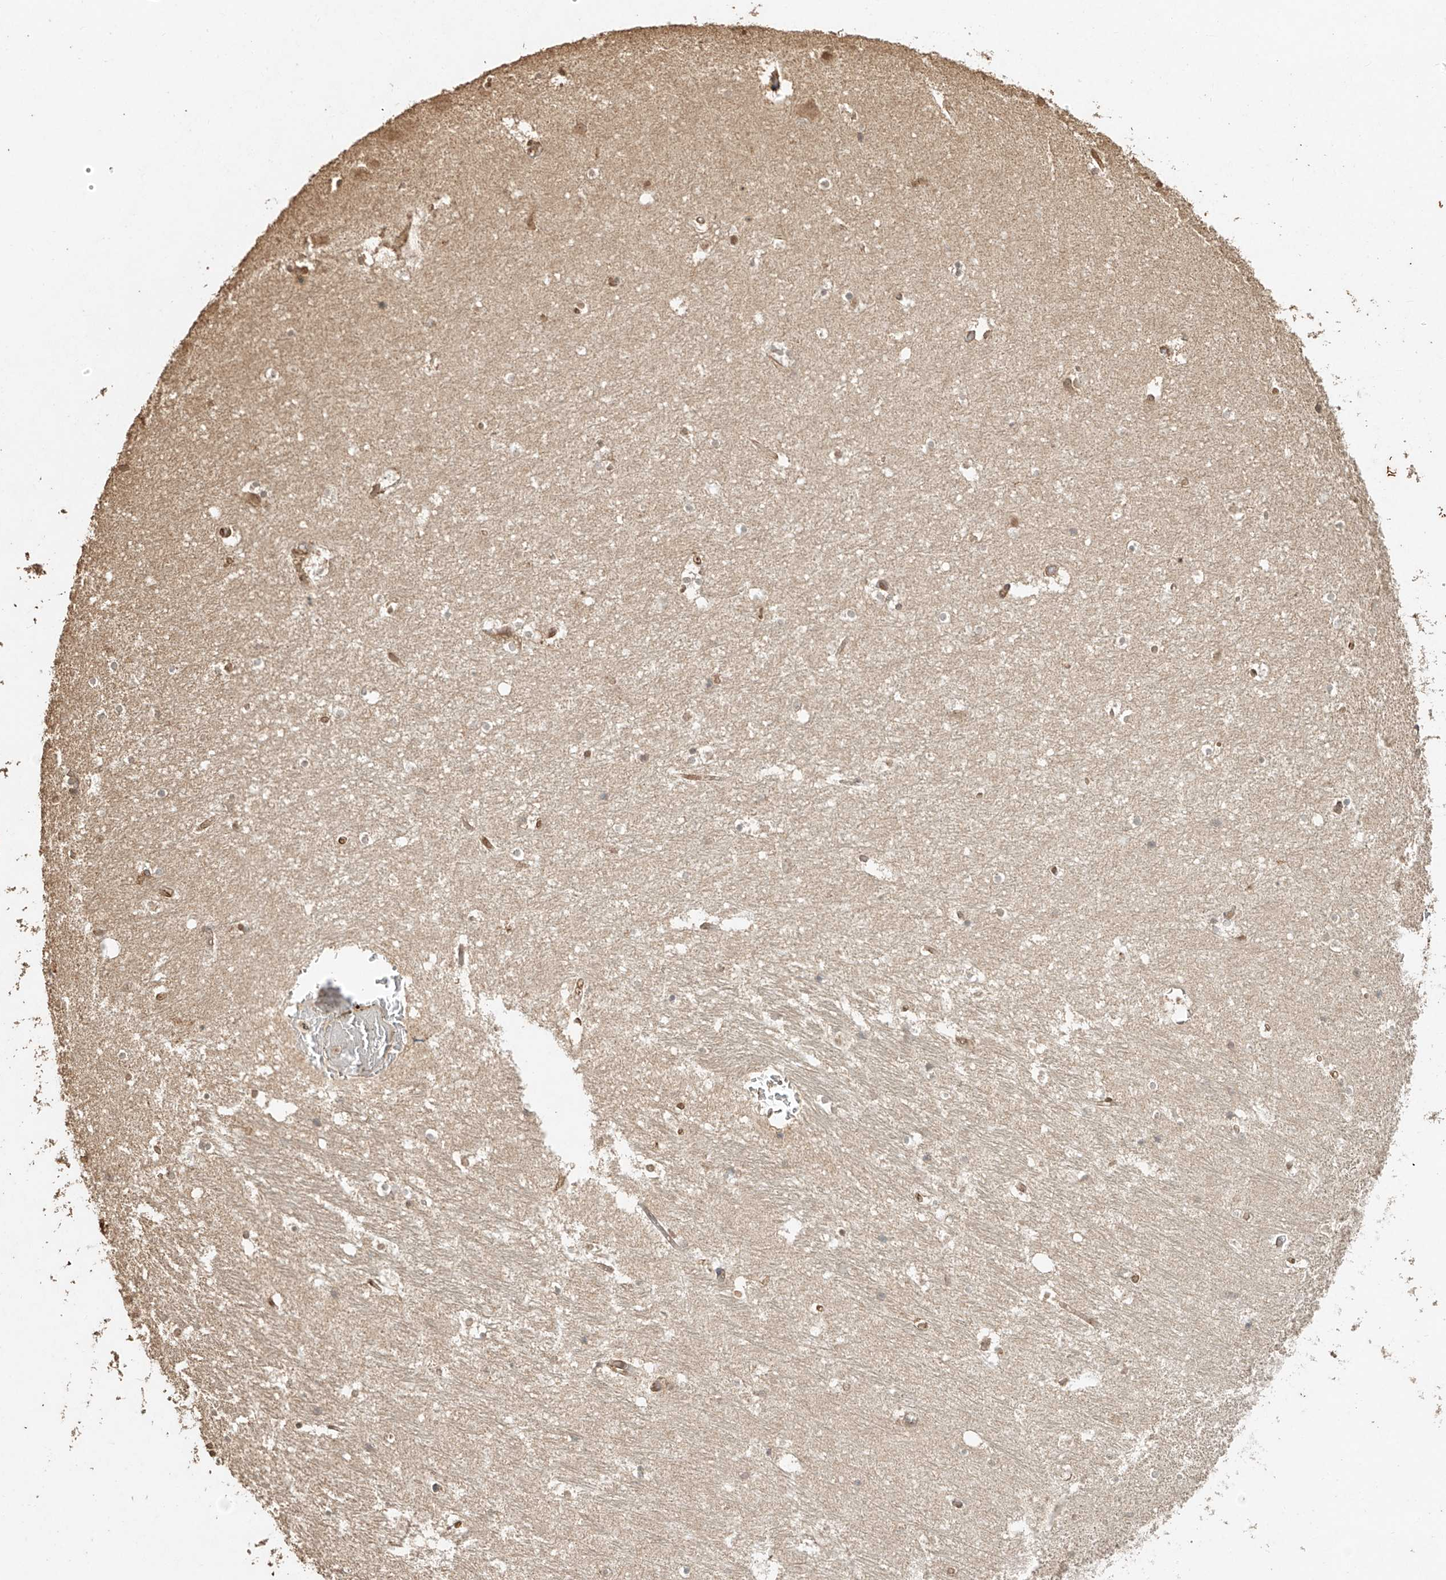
{"staining": {"intensity": "moderate", "quantity": "25%-75%", "location": "nuclear"}, "tissue": "hippocampus", "cell_type": "Glial cells", "image_type": "normal", "snomed": [{"axis": "morphology", "description": "Normal tissue, NOS"}, {"axis": "topography", "description": "Hippocampus"}], "caption": "Brown immunohistochemical staining in unremarkable human hippocampus exhibits moderate nuclear expression in about 25%-75% of glial cells.", "gene": "TIGAR", "patient": {"sex": "female", "age": 52}}